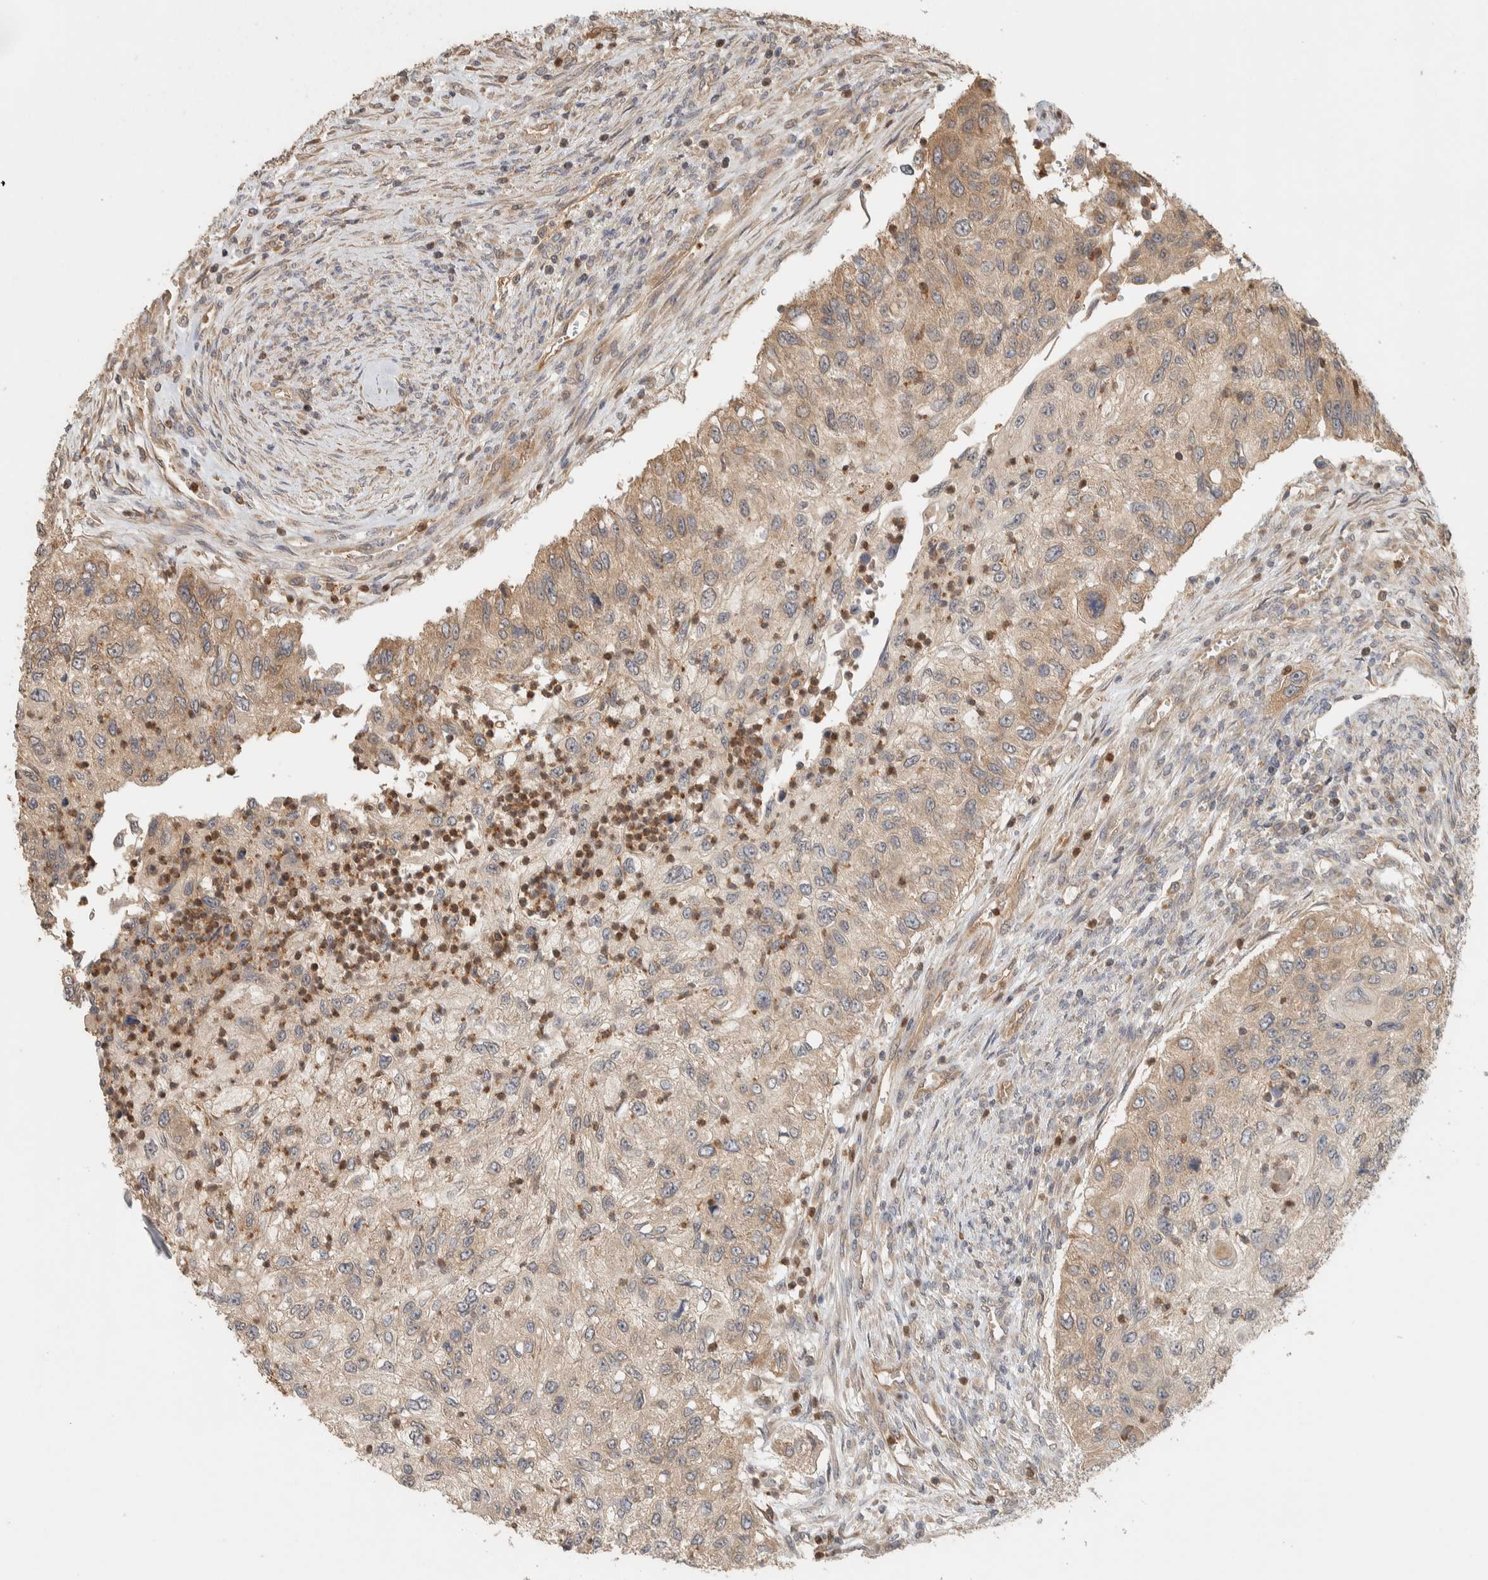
{"staining": {"intensity": "weak", "quantity": ">75%", "location": "cytoplasmic/membranous"}, "tissue": "urothelial cancer", "cell_type": "Tumor cells", "image_type": "cancer", "snomed": [{"axis": "morphology", "description": "Urothelial carcinoma, High grade"}, {"axis": "topography", "description": "Urinary bladder"}], "caption": "Protein expression analysis of human urothelial cancer reveals weak cytoplasmic/membranous expression in about >75% of tumor cells.", "gene": "ADSS2", "patient": {"sex": "female", "age": 60}}